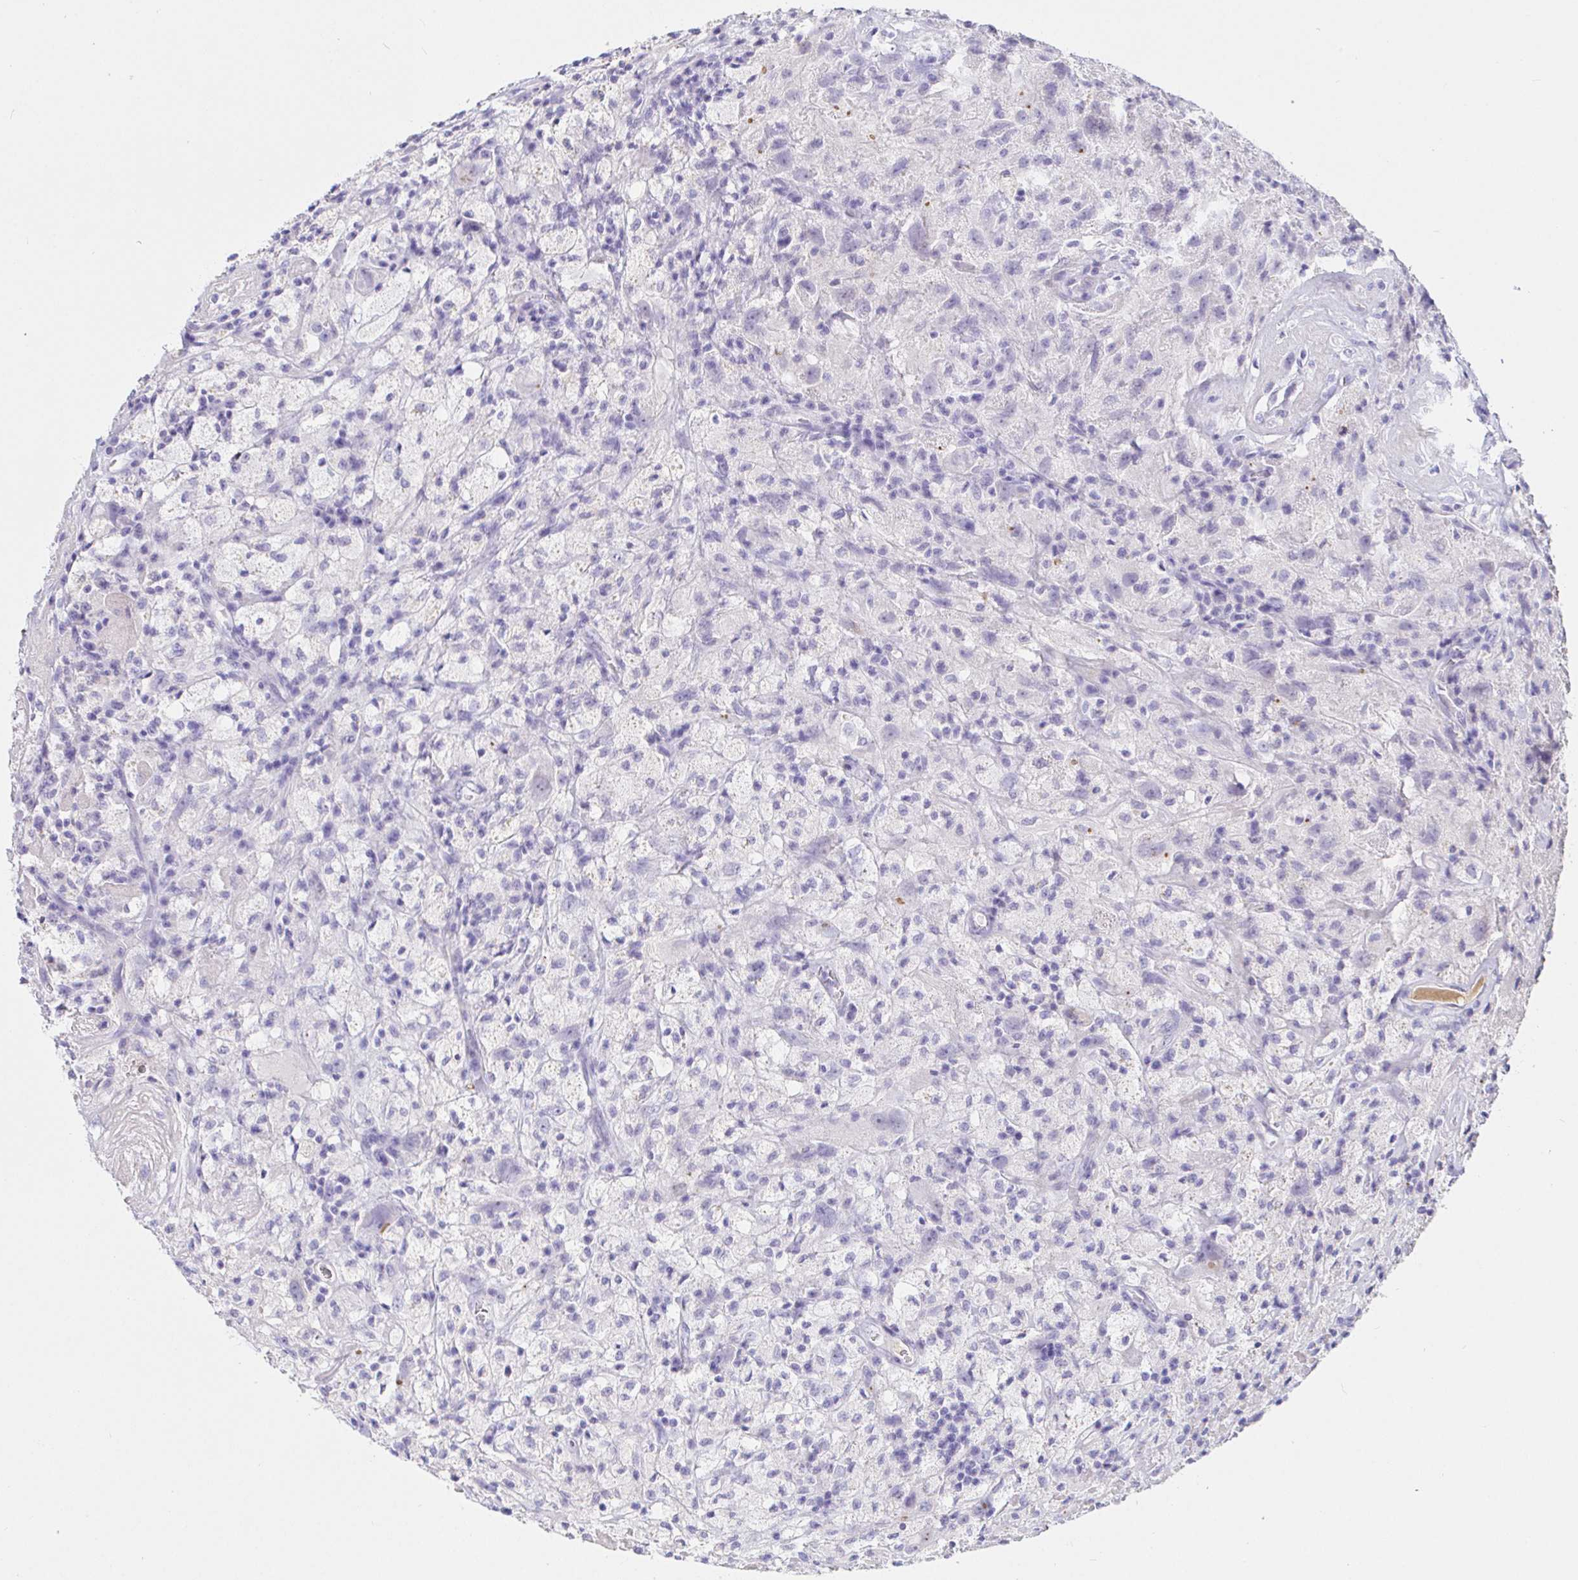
{"staining": {"intensity": "negative", "quantity": "none", "location": "none"}, "tissue": "glioma", "cell_type": "Tumor cells", "image_type": "cancer", "snomed": [{"axis": "morphology", "description": "Glioma, malignant, High grade"}, {"axis": "topography", "description": "Brain"}], "caption": "Immunohistochemistry of human glioma demonstrates no expression in tumor cells.", "gene": "SAA4", "patient": {"sex": "male", "age": 68}}